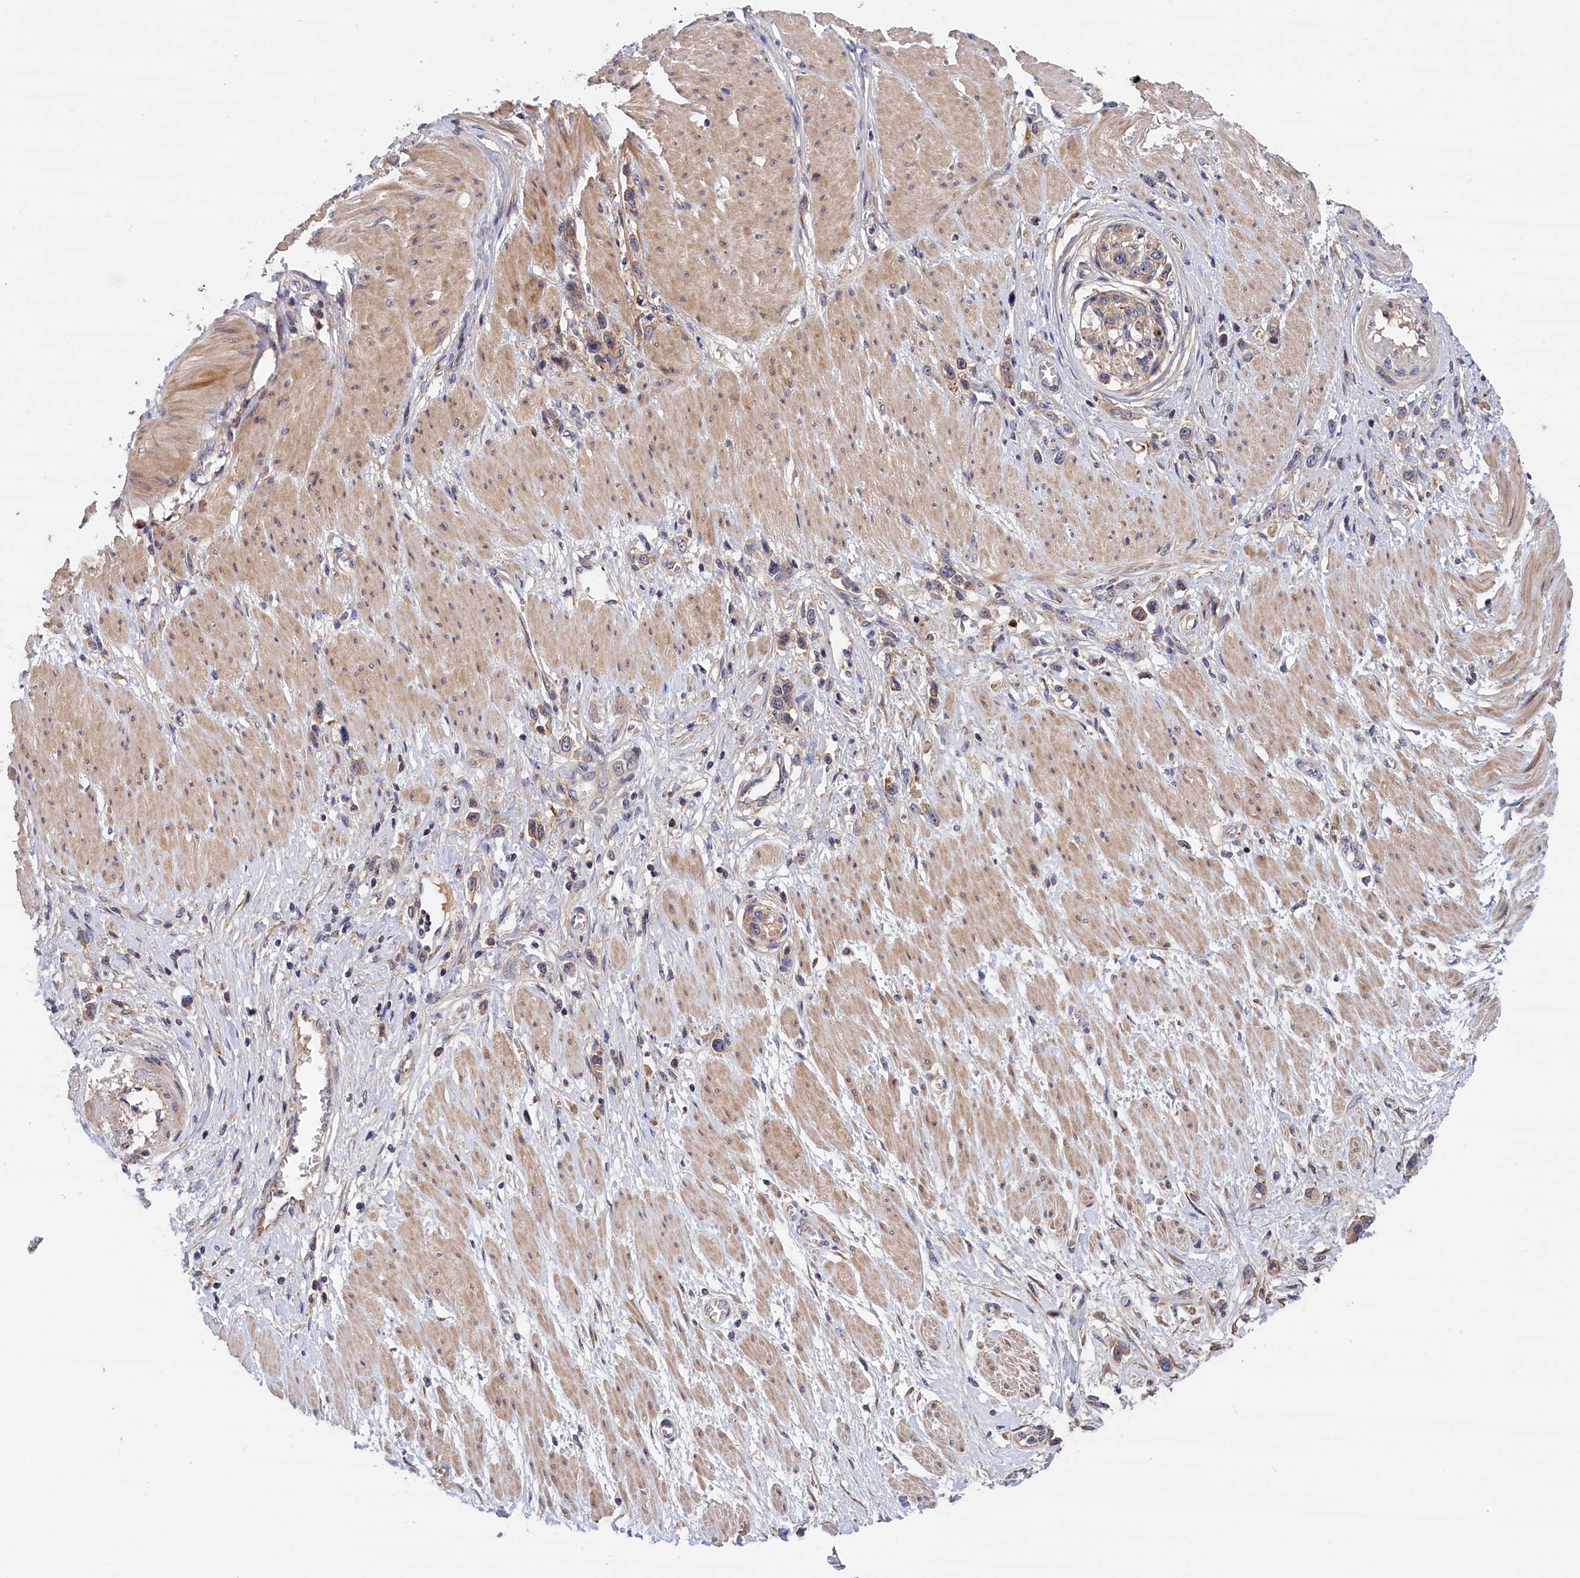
{"staining": {"intensity": "weak", "quantity": ">75%", "location": "cytoplasmic/membranous"}, "tissue": "stomach cancer", "cell_type": "Tumor cells", "image_type": "cancer", "snomed": [{"axis": "morphology", "description": "Normal tissue, NOS"}, {"axis": "morphology", "description": "Adenocarcinoma, NOS"}, {"axis": "topography", "description": "Stomach, upper"}, {"axis": "topography", "description": "Stomach"}], "caption": "Protein expression analysis of stomach adenocarcinoma exhibits weak cytoplasmic/membranous staining in about >75% of tumor cells. The protein of interest is shown in brown color, while the nuclei are stained blue.", "gene": "CRACD", "patient": {"sex": "female", "age": 65}}